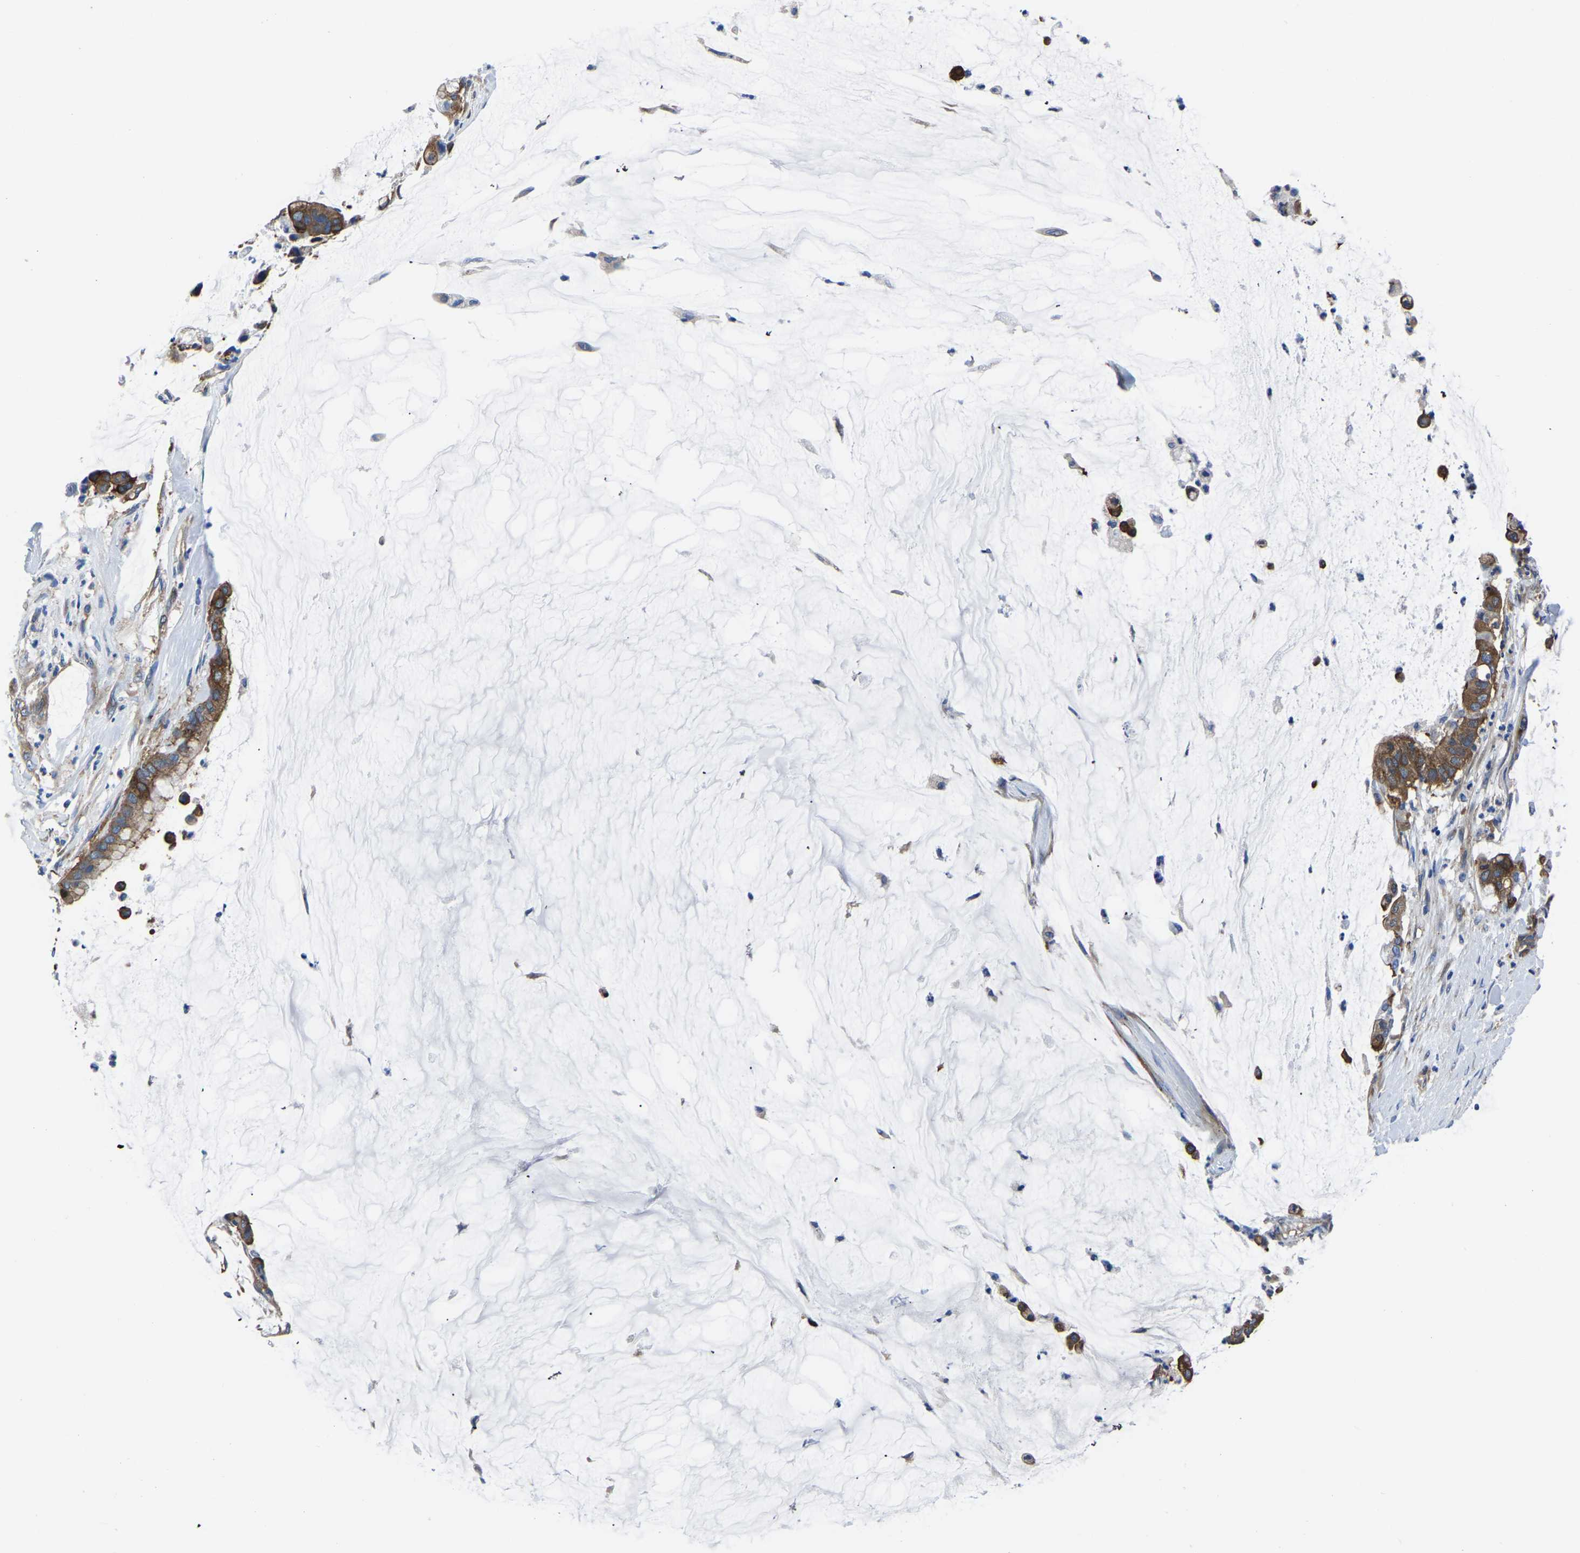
{"staining": {"intensity": "moderate", "quantity": ">75%", "location": "cytoplasmic/membranous"}, "tissue": "pancreatic cancer", "cell_type": "Tumor cells", "image_type": "cancer", "snomed": [{"axis": "morphology", "description": "Adenocarcinoma, NOS"}, {"axis": "topography", "description": "Pancreas"}], "caption": "This is a histology image of immunohistochemistry (IHC) staining of pancreatic adenocarcinoma, which shows moderate staining in the cytoplasmic/membranous of tumor cells.", "gene": "TFG", "patient": {"sex": "male", "age": 41}}